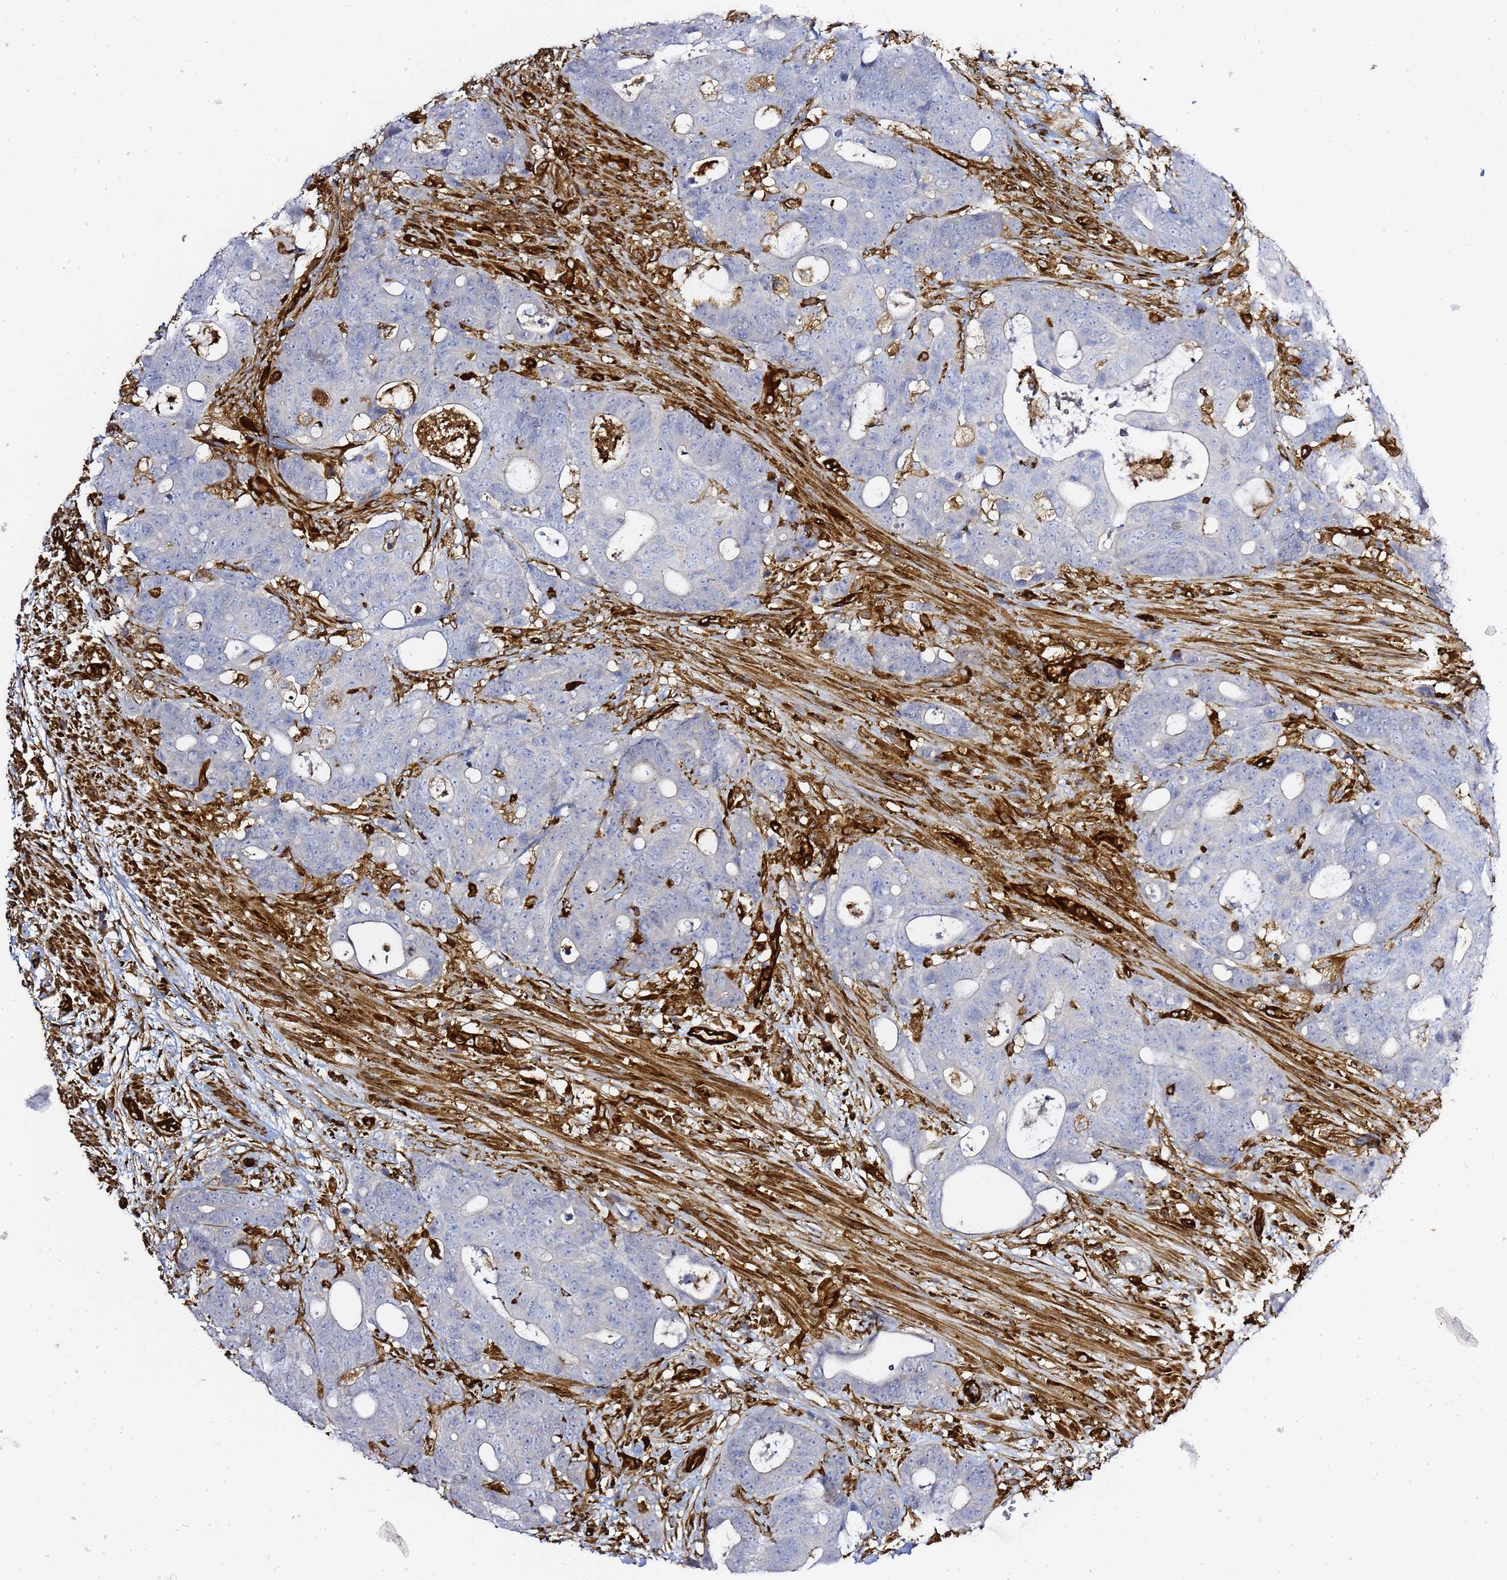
{"staining": {"intensity": "negative", "quantity": "none", "location": "none"}, "tissue": "colorectal cancer", "cell_type": "Tumor cells", "image_type": "cancer", "snomed": [{"axis": "morphology", "description": "Adenocarcinoma, NOS"}, {"axis": "topography", "description": "Colon"}], "caption": "Colorectal cancer stained for a protein using IHC shows no staining tumor cells.", "gene": "ZBTB8OS", "patient": {"sex": "female", "age": 82}}